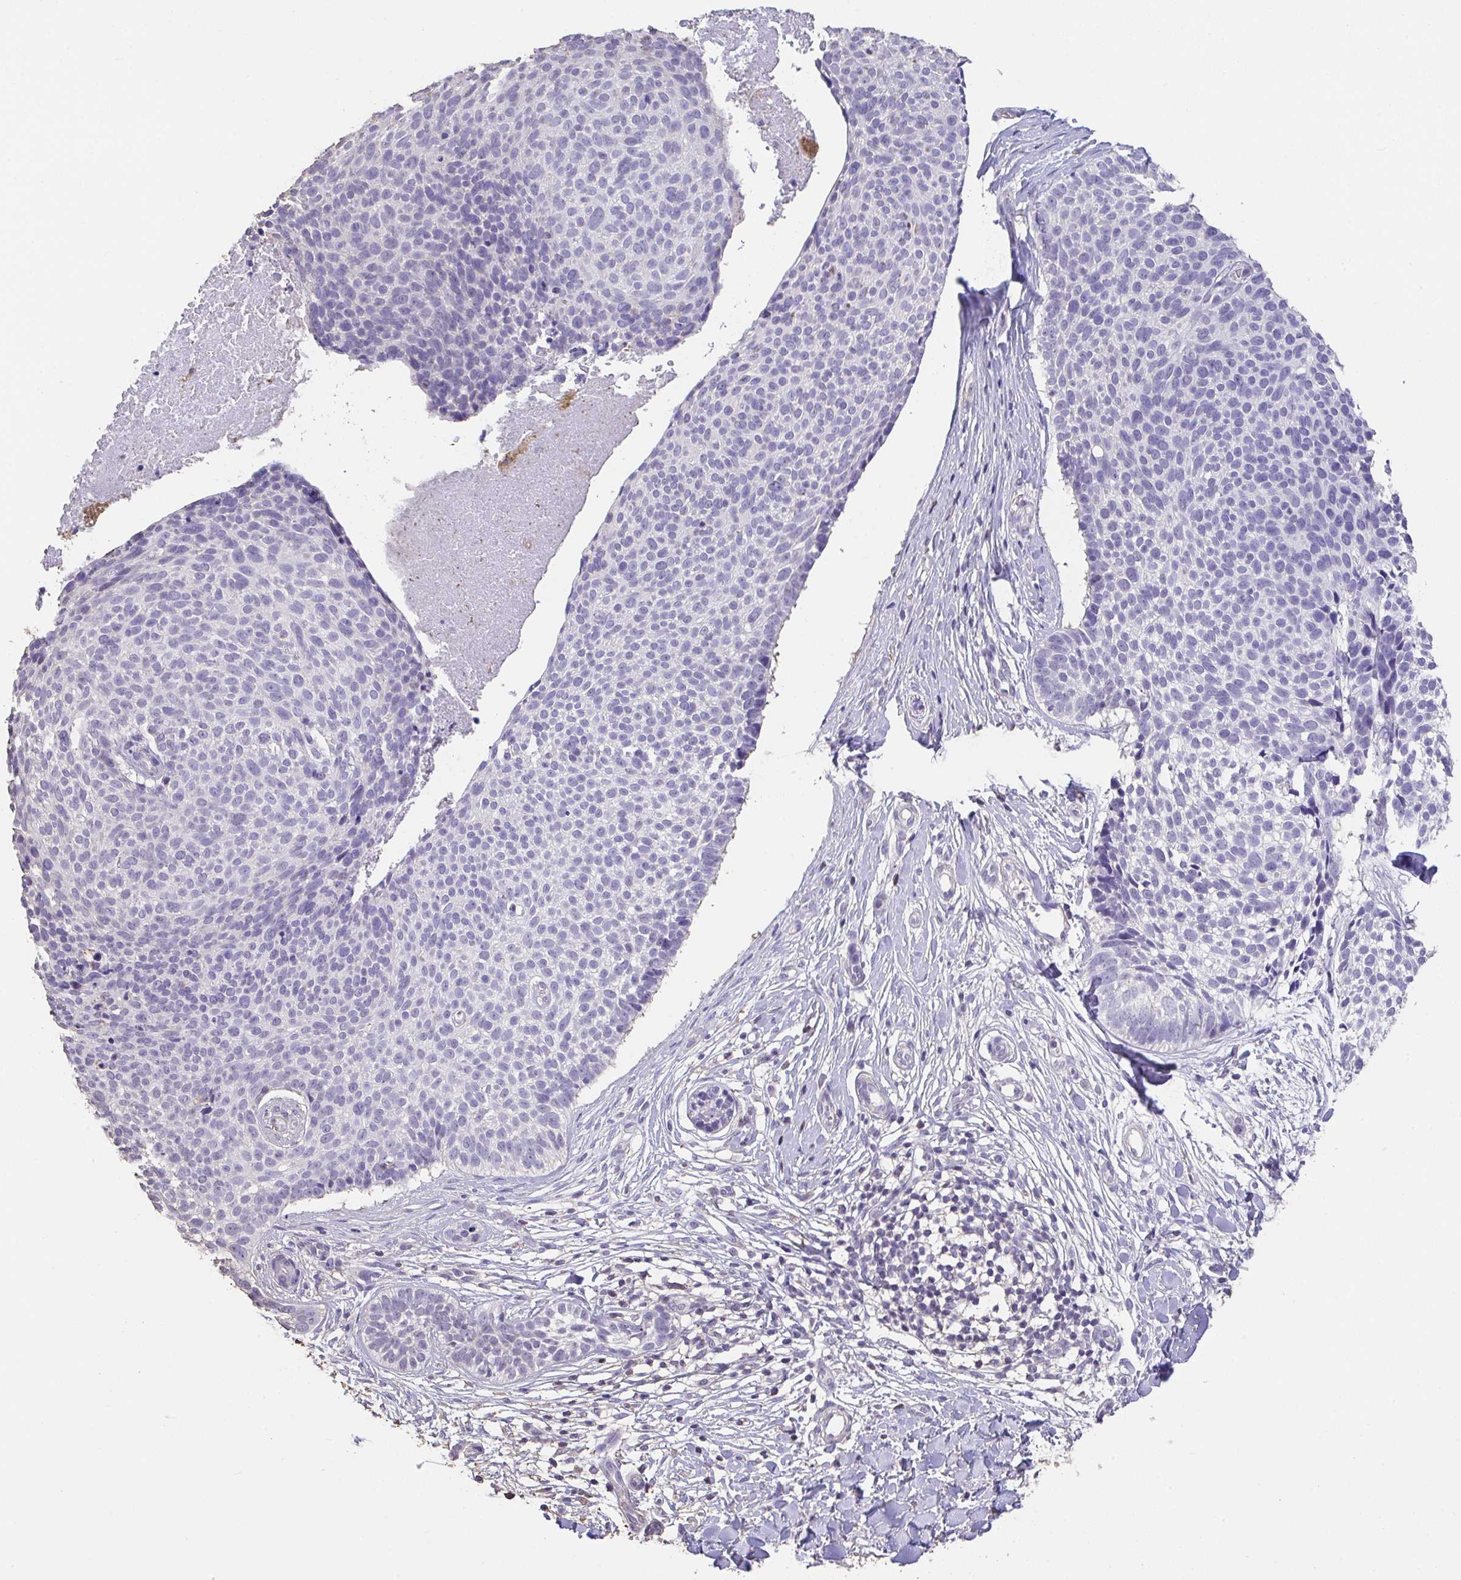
{"staining": {"intensity": "negative", "quantity": "none", "location": "none"}, "tissue": "skin cancer", "cell_type": "Tumor cells", "image_type": "cancer", "snomed": [{"axis": "morphology", "description": "Basal cell carcinoma"}, {"axis": "topography", "description": "Skin"}, {"axis": "topography", "description": "Skin of back"}], "caption": "An image of skin cancer stained for a protein reveals no brown staining in tumor cells.", "gene": "IL23R", "patient": {"sex": "male", "age": 81}}